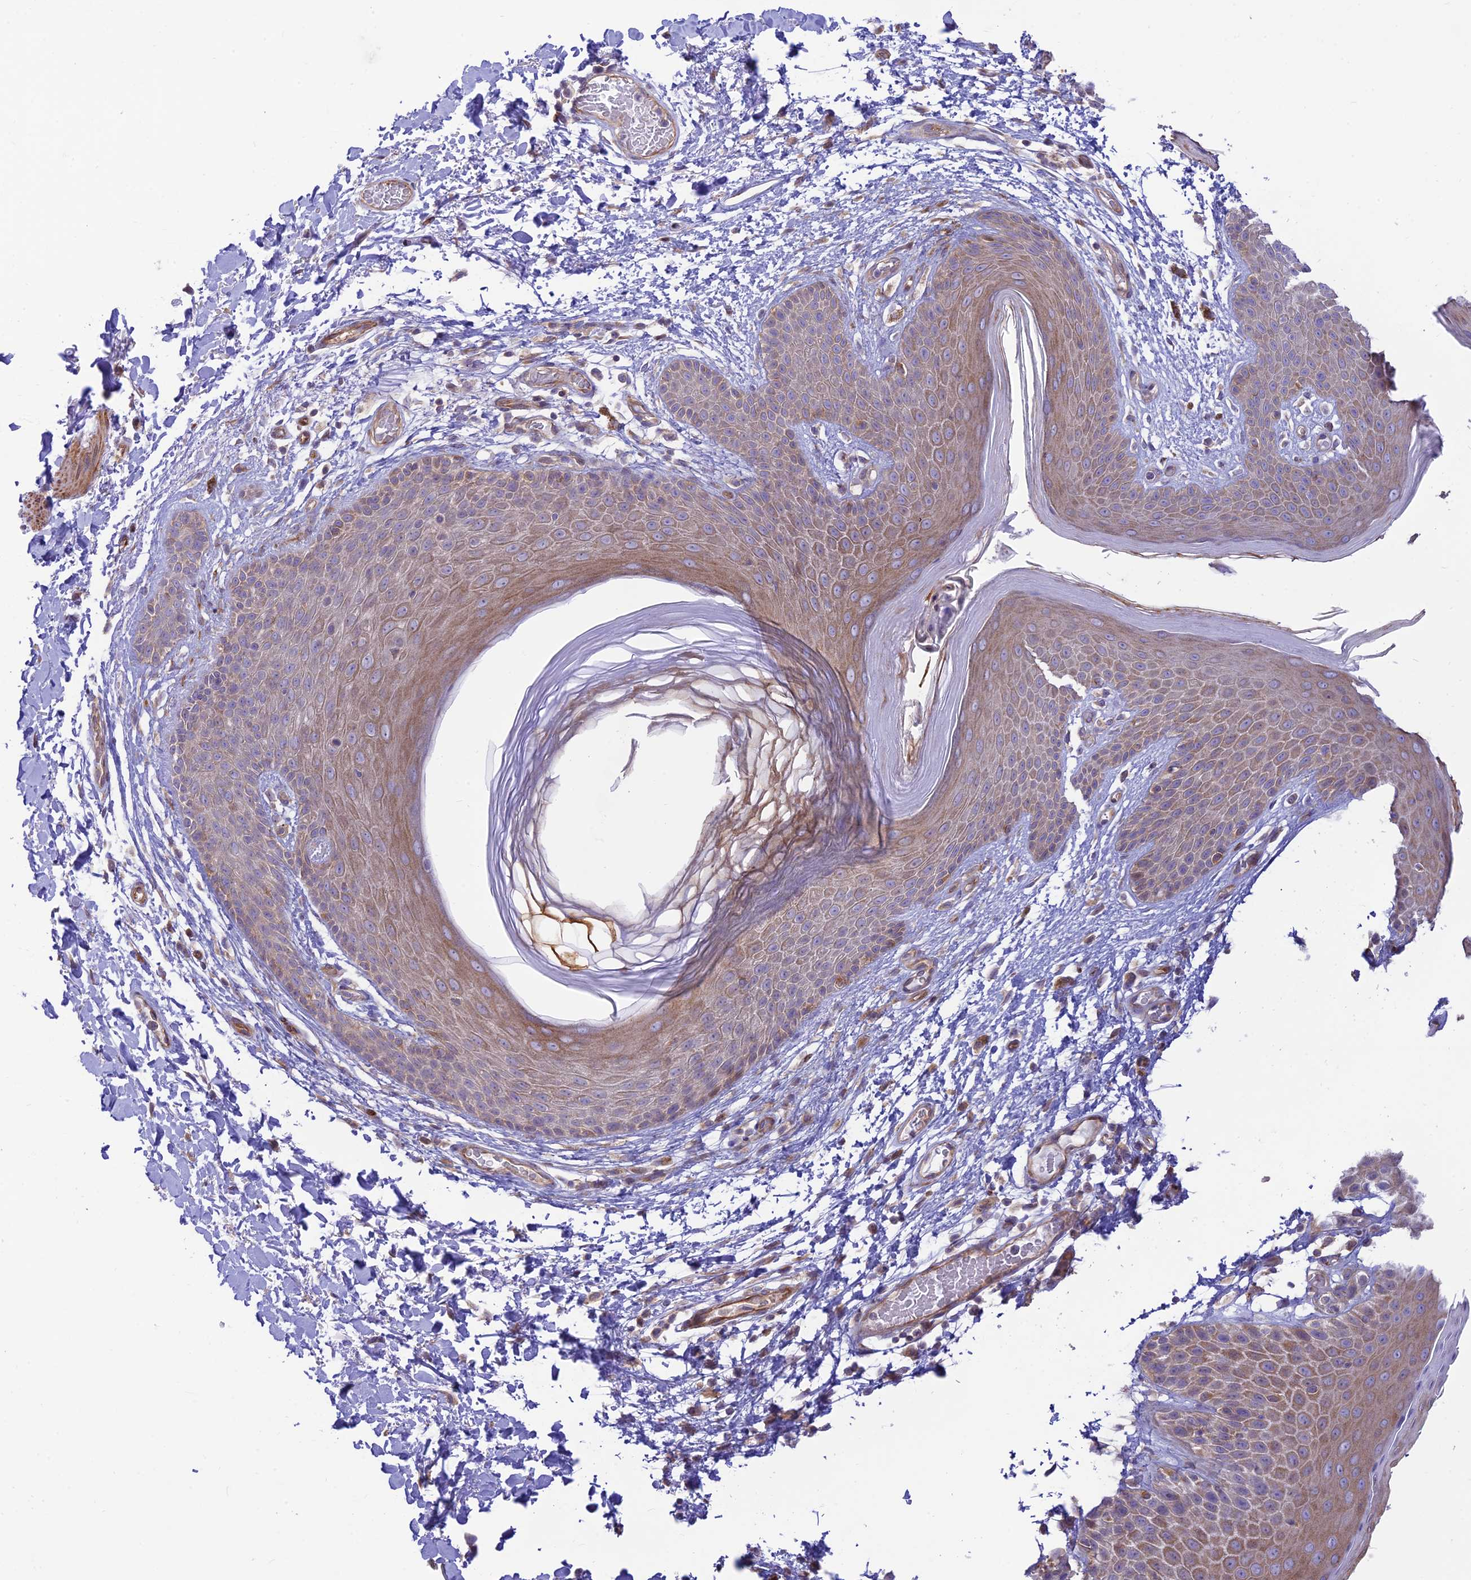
{"staining": {"intensity": "moderate", "quantity": "<25%", "location": "cytoplasmic/membranous"}, "tissue": "skin", "cell_type": "Epidermal cells", "image_type": "normal", "snomed": [{"axis": "morphology", "description": "Normal tissue, NOS"}, {"axis": "topography", "description": "Anal"}], "caption": "Moderate cytoplasmic/membranous positivity is appreciated in approximately <25% of epidermal cells in normal skin.", "gene": "KCNAB1", "patient": {"sex": "male", "age": 74}}